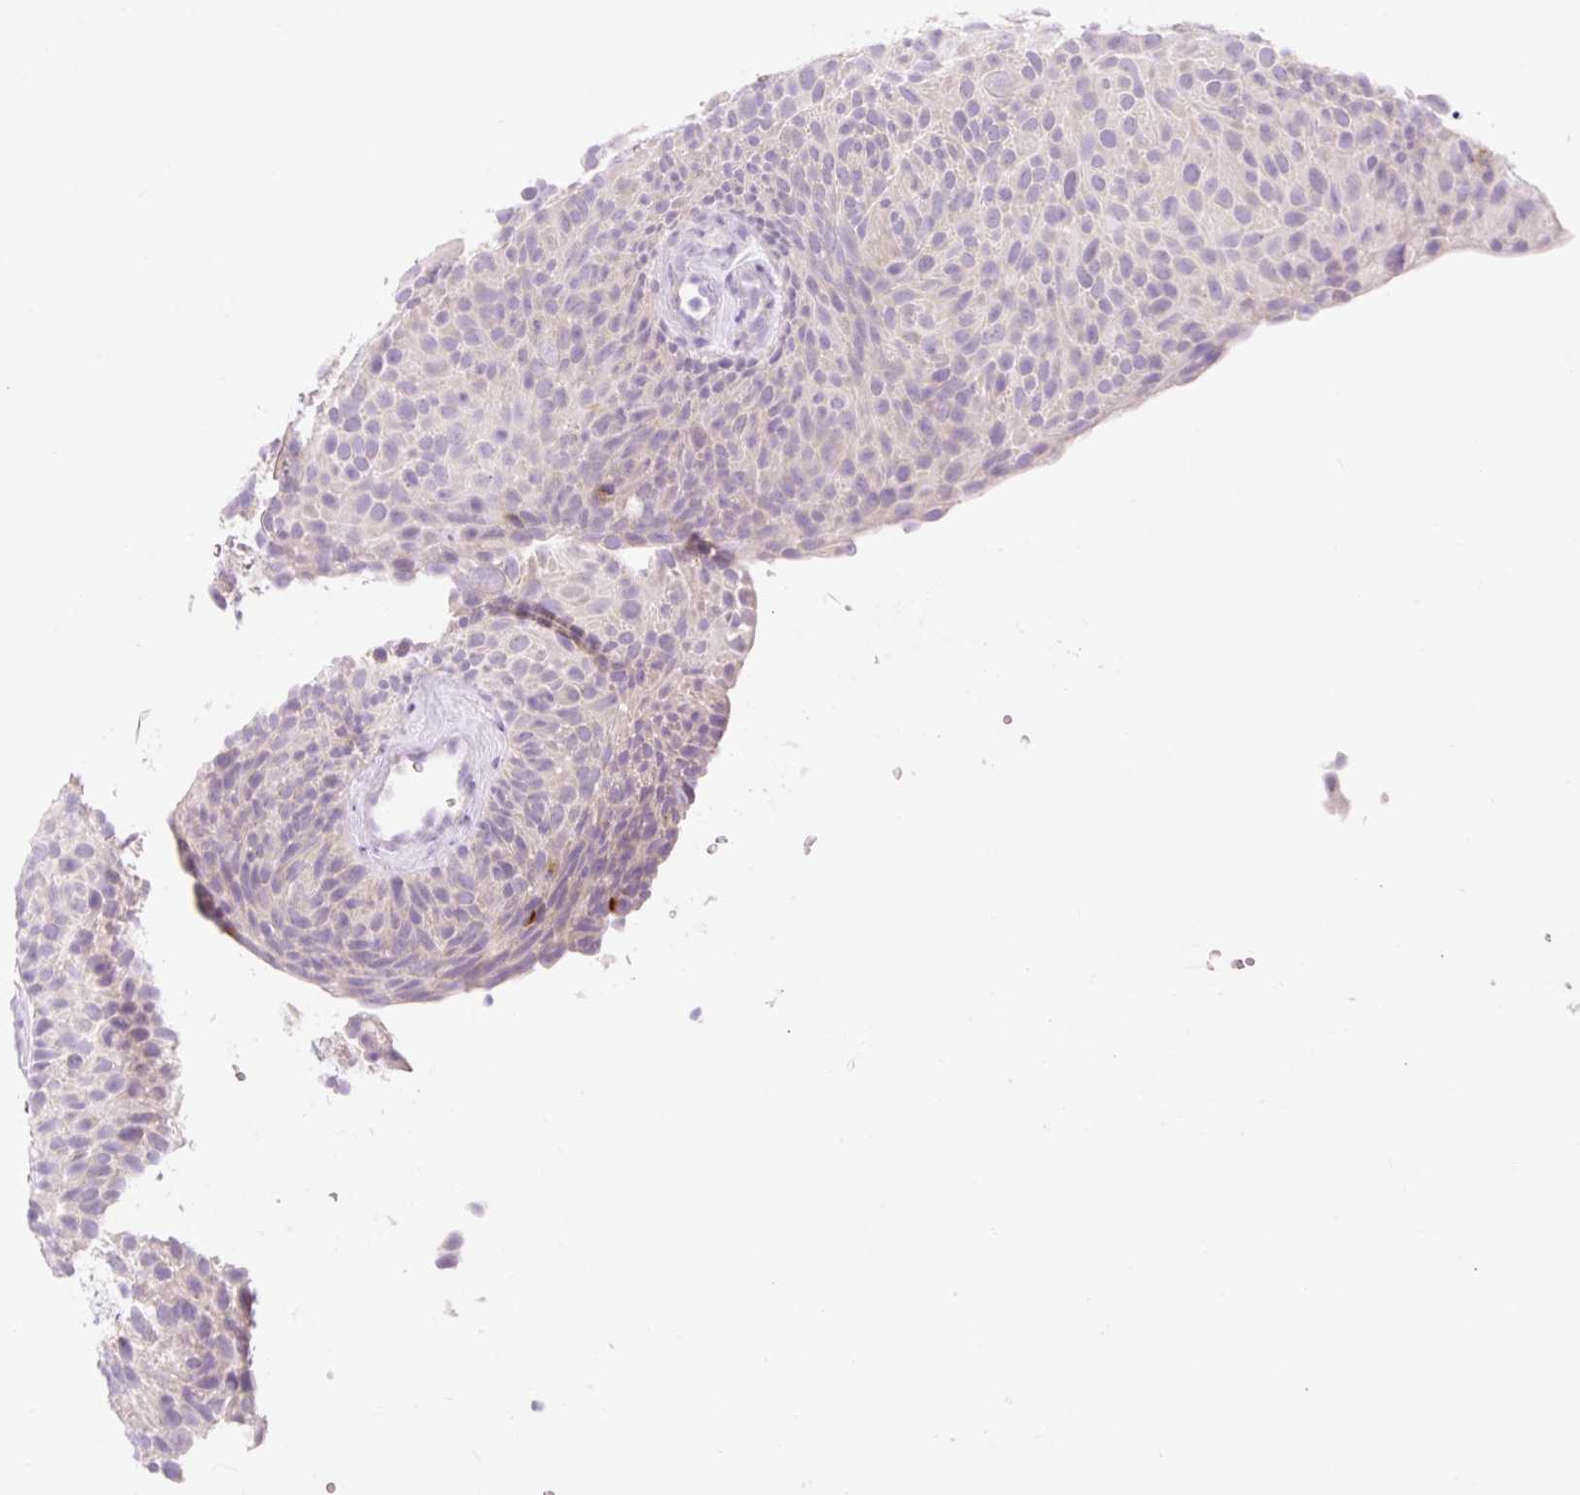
{"staining": {"intensity": "negative", "quantity": "none", "location": "none"}, "tissue": "urothelial cancer", "cell_type": "Tumor cells", "image_type": "cancer", "snomed": [{"axis": "morphology", "description": "Urothelial carcinoma, Low grade"}, {"axis": "topography", "description": "Urinary bladder"}], "caption": "Immunohistochemistry (IHC) histopathology image of urothelial cancer stained for a protein (brown), which exhibits no positivity in tumor cells. The staining is performed using DAB (3,3'-diaminobenzidine) brown chromogen with nuclei counter-stained in using hematoxylin.", "gene": "CELF6", "patient": {"sex": "male", "age": 78}}